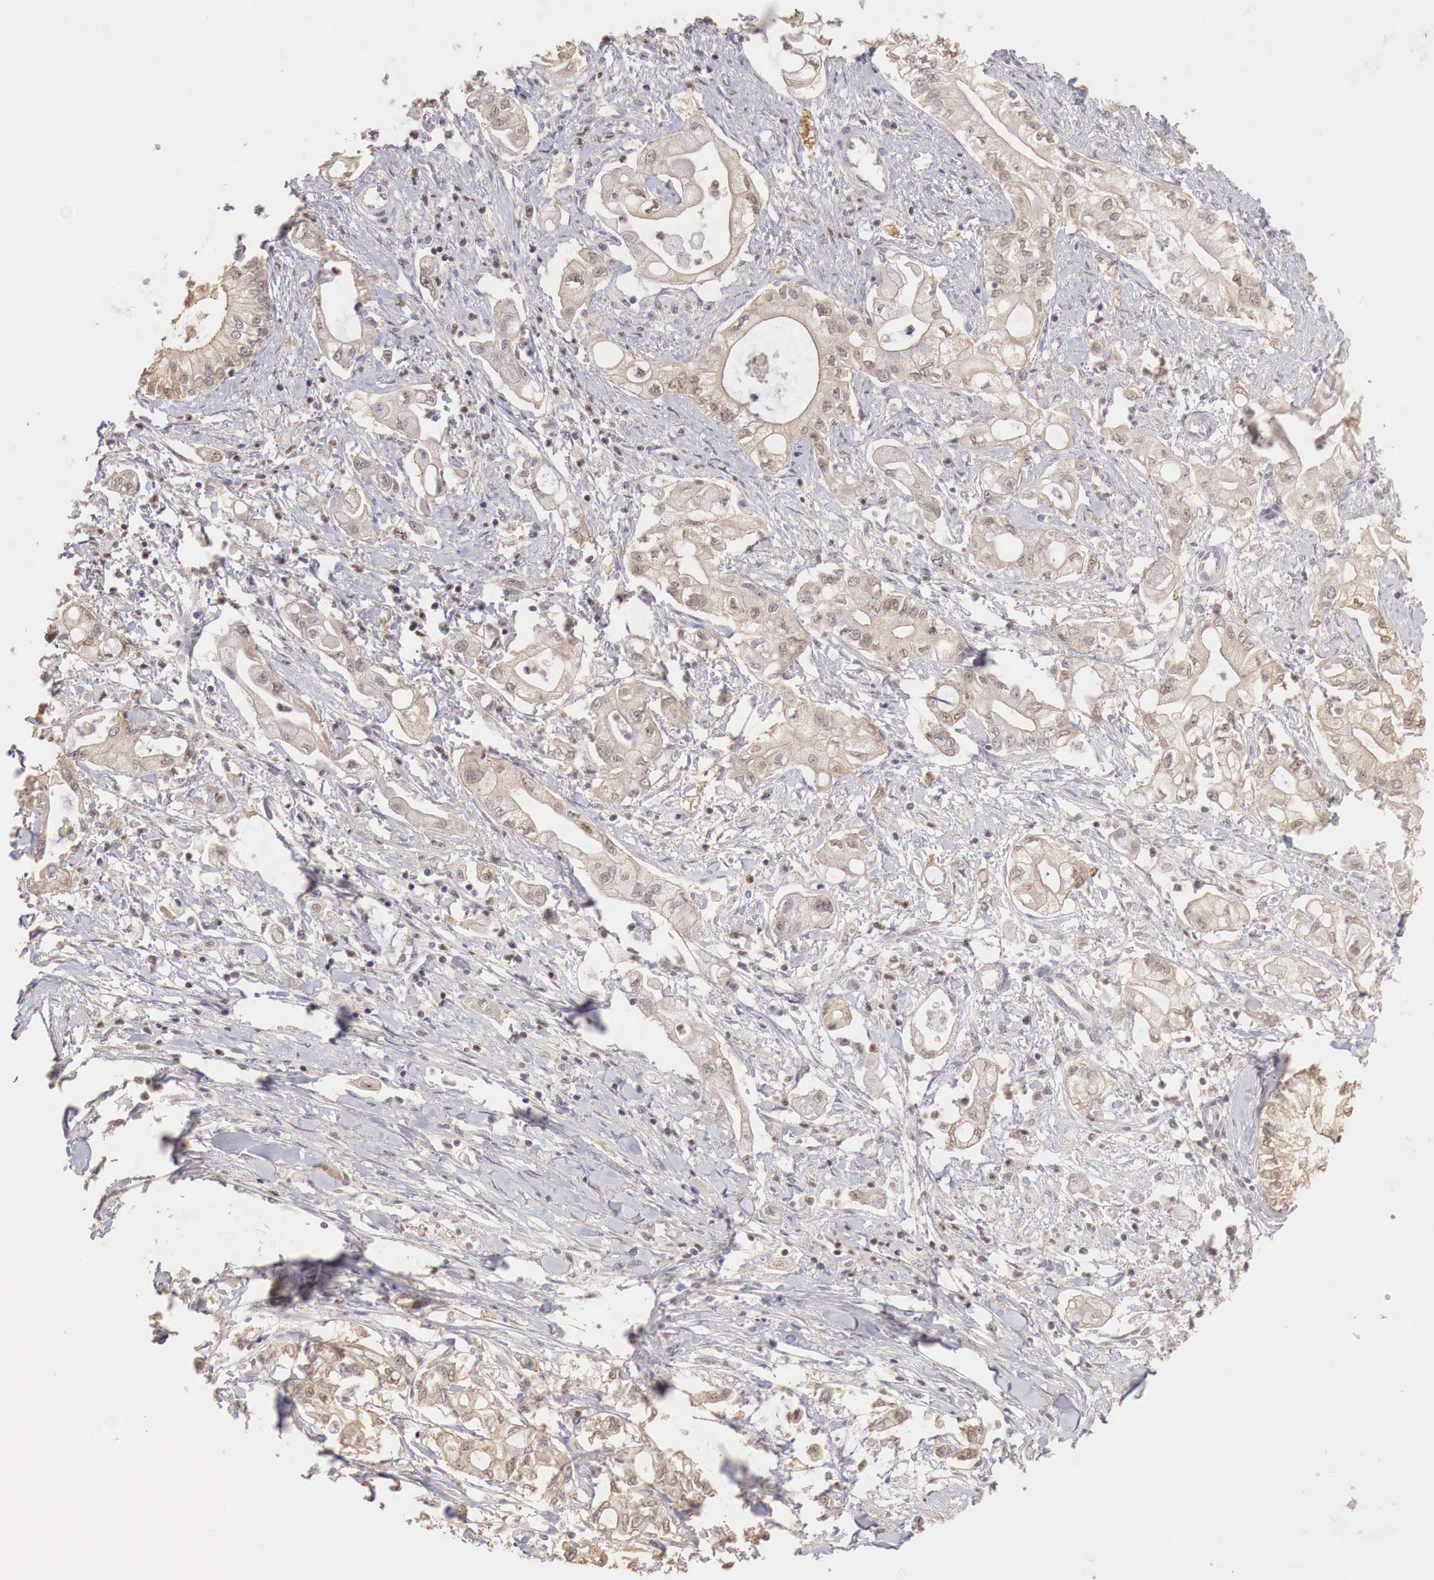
{"staining": {"intensity": "moderate", "quantity": ">75%", "location": "cytoplasmic/membranous,nuclear"}, "tissue": "pancreatic cancer", "cell_type": "Tumor cells", "image_type": "cancer", "snomed": [{"axis": "morphology", "description": "Adenocarcinoma, NOS"}, {"axis": "topography", "description": "Pancreas"}], "caption": "This is a micrograph of IHC staining of adenocarcinoma (pancreatic), which shows moderate staining in the cytoplasmic/membranous and nuclear of tumor cells.", "gene": "TBC1D9", "patient": {"sex": "male", "age": 79}}